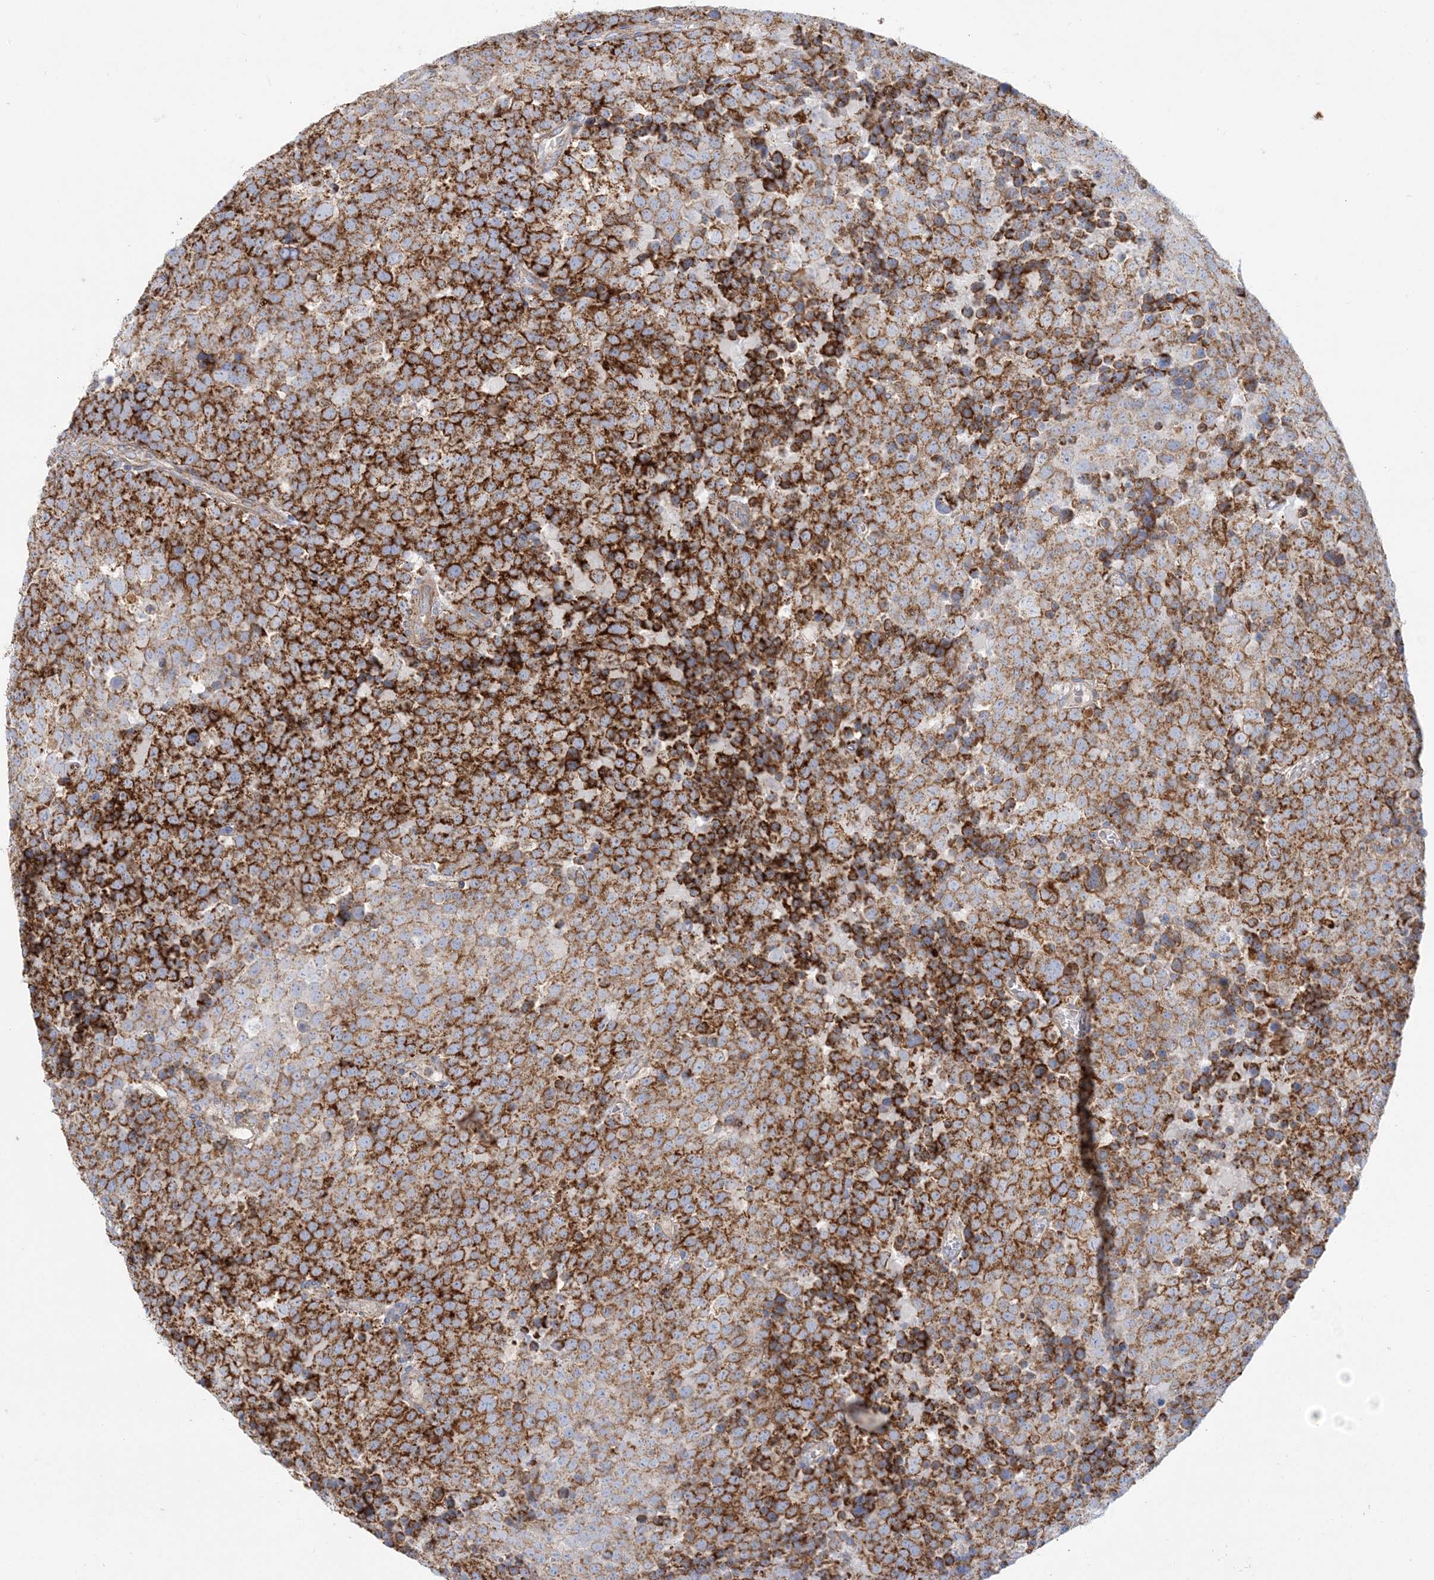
{"staining": {"intensity": "strong", "quantity": ">75%", "location": "cytoplasmic/membranous"}, "tissue": "testis cancer", "cell_type": "Tumor cells", "image_type": "cancer", "snomed": [{"axis": "morphology", "description": "Seminoma, NOS"}, {"axis": "topography", "description": "Testis"}], "caption": "Strong cytoplasmic/membranous positivity is identified in about >75% of tumor cells in seminoma (testis).", "gene": "TBC1D14", "patient": {"sex": "male", "age": 71}}